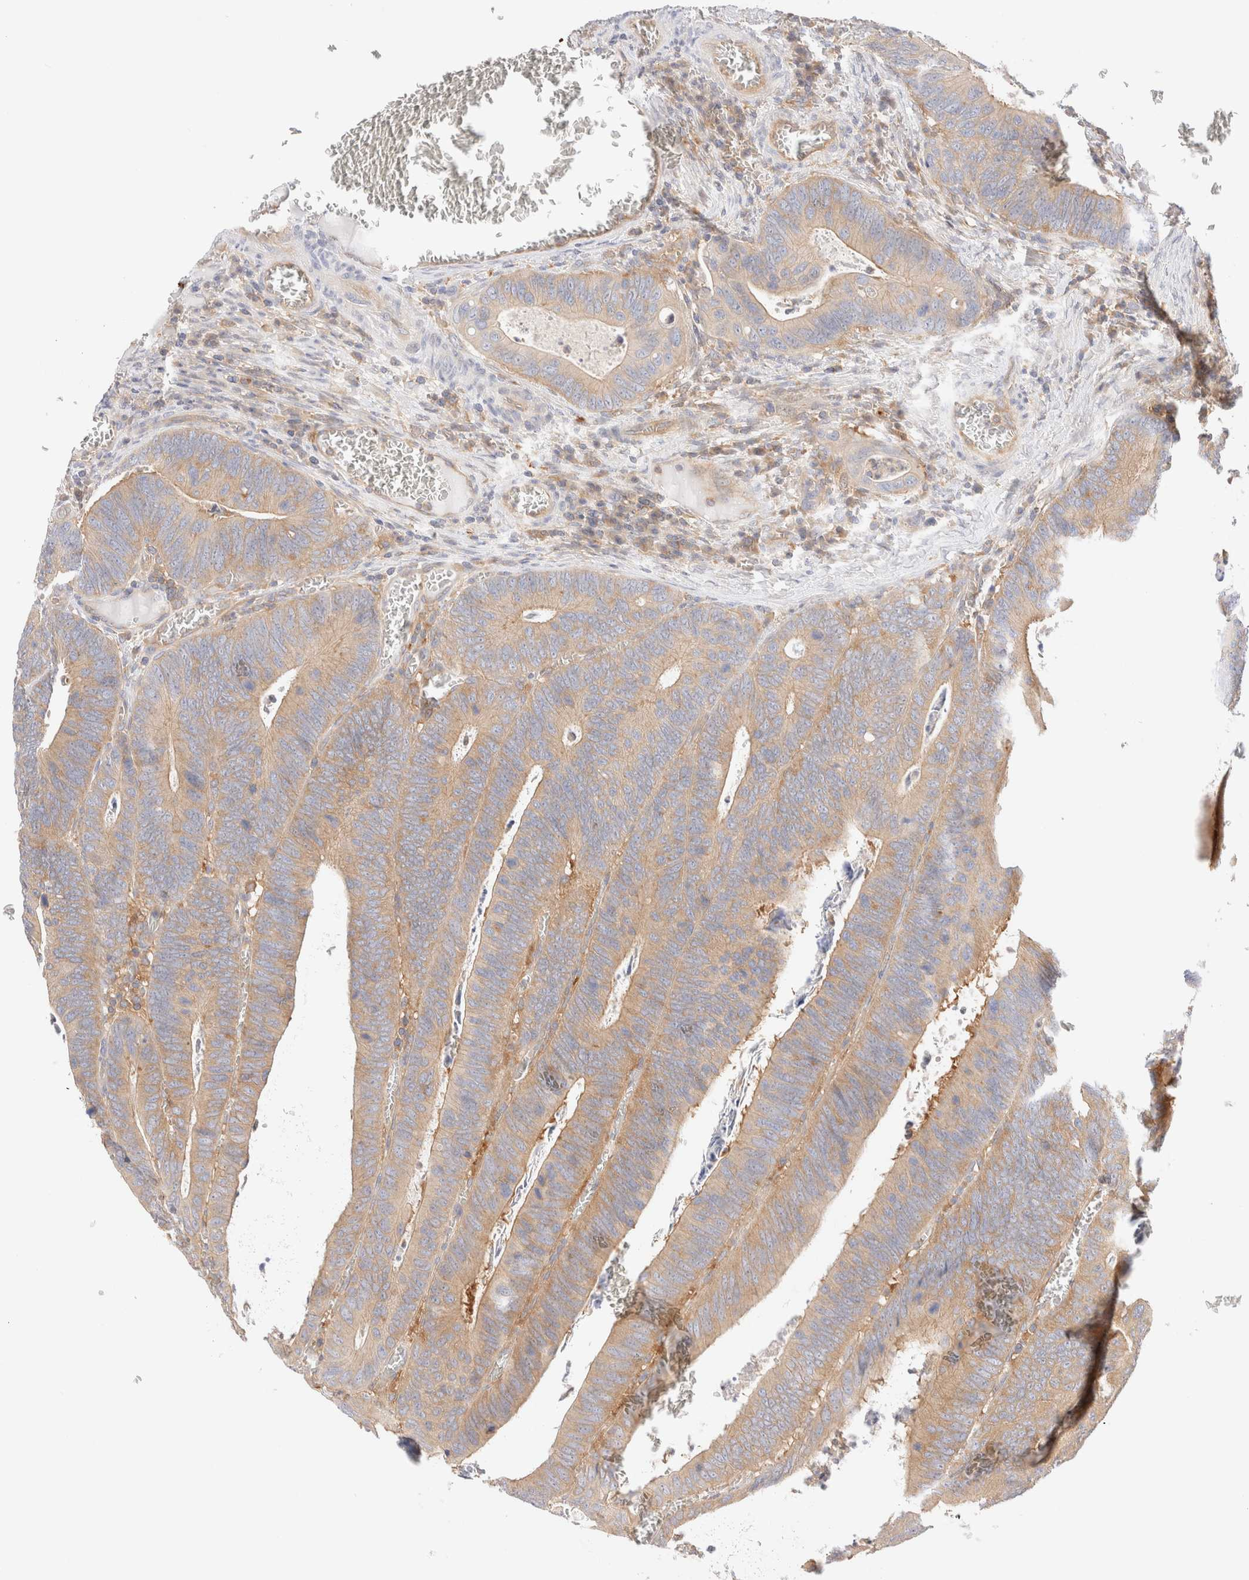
{"staining": {"intensity": "moderate", "quantity": ">75%", "location": "cytoplasmic/membranous"}, "tissue": "colorectal cancer", "cell_type": "Tumor cells", "image_type": "cancer", "snomed": [{"axis": "morphology", "description": "Inflammation, NOS"}, {"axis": "morphology", "description": "Adenocarcinoma, NOS"}, {"axis": "topography", "description": "Colon"}], "caption": "Tumor cells demonstrate medium levels of moderate cytoplasmic/membranous positivity in about >75% of cells in human colorectal cancer. (brown staining indicates protein expression, while blue staining denotes nuclei).", "gene": "RABEP1", "patient": {"sex": "male", "age": 72}}